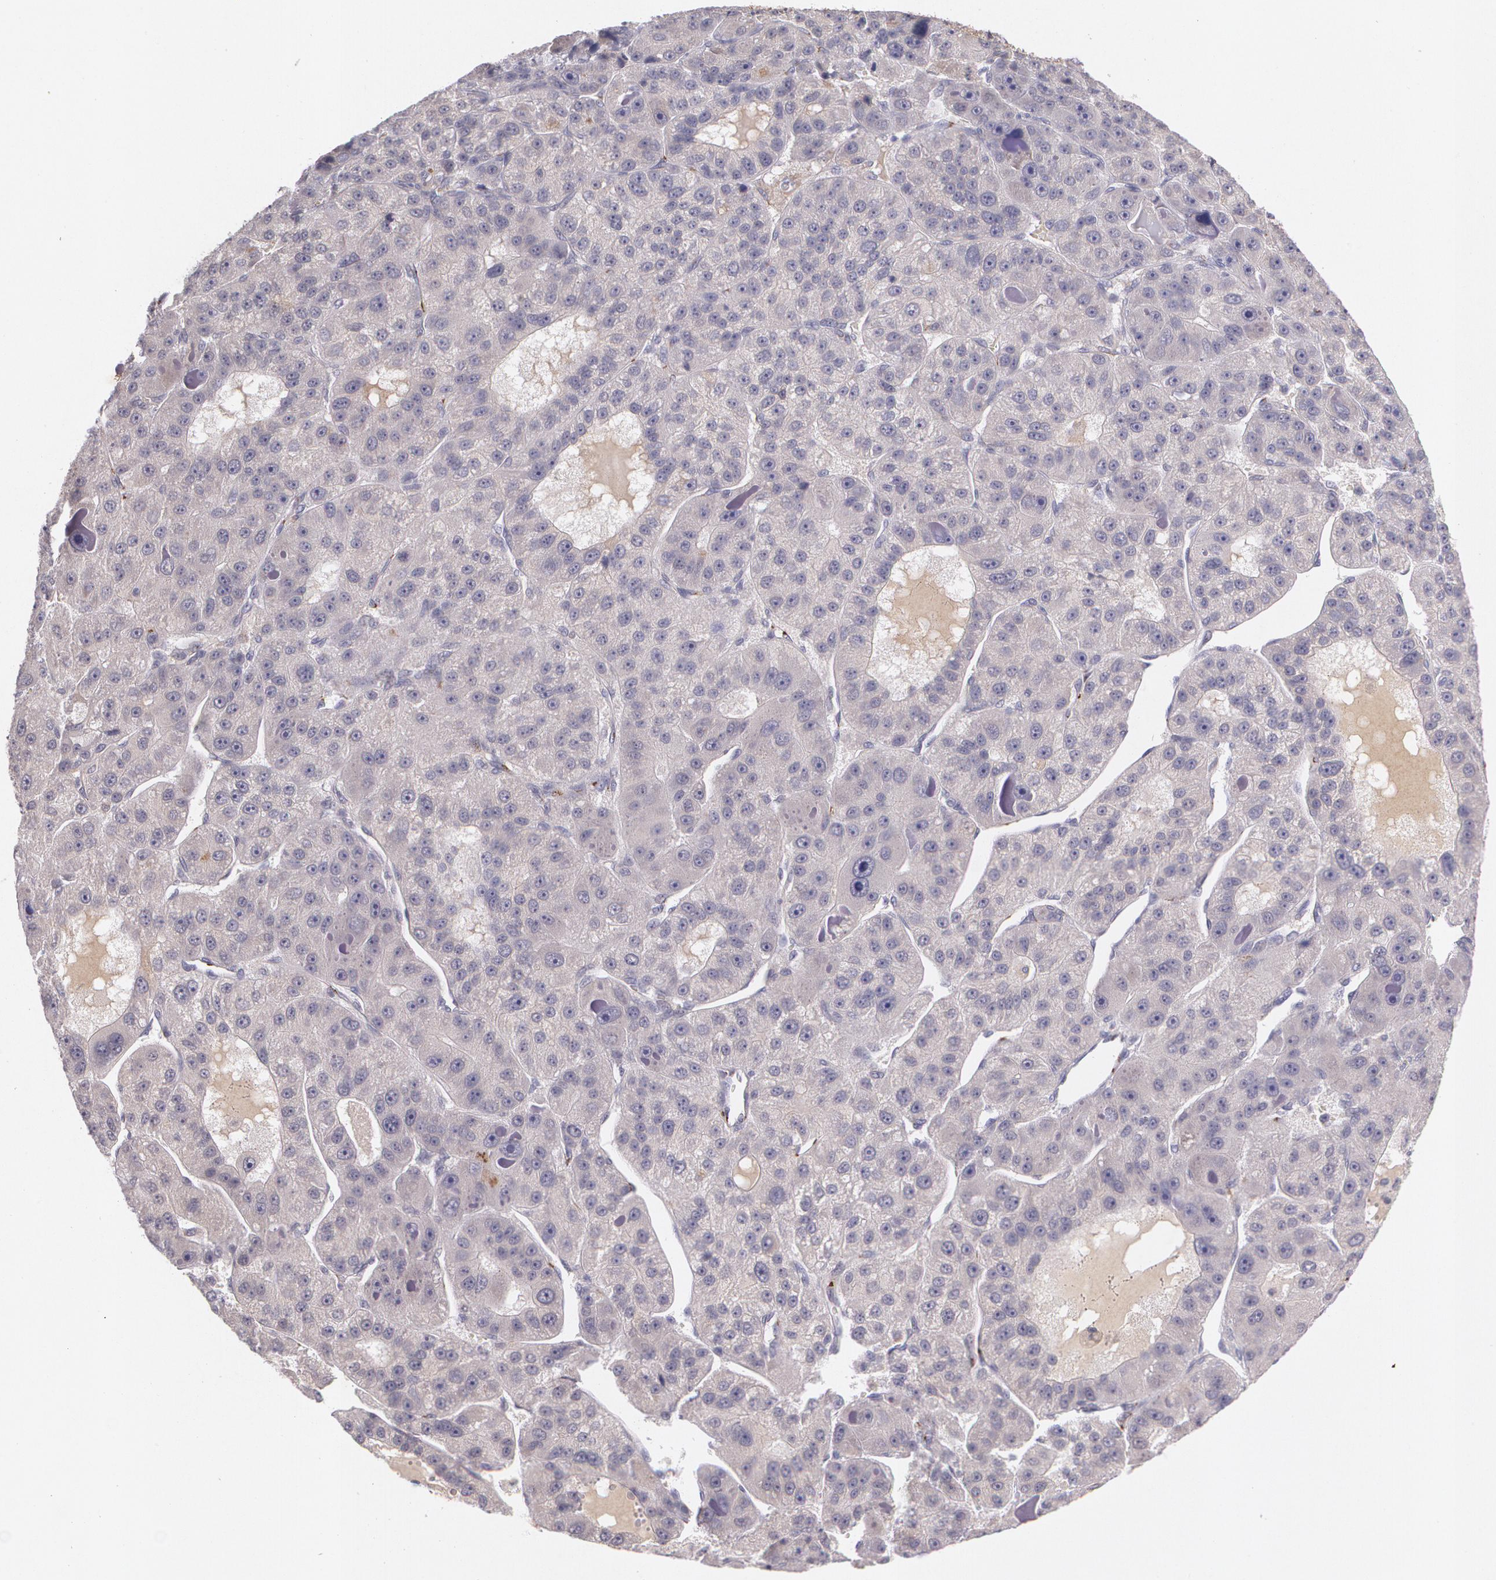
{"staining": {"intensity": "weak", "quantity": ">75%", "location": "cytoplasmic/membranous"}, "tissue": "liver cancer", "cell_type": "Tumor cells", "image_type": "cancer", "snomed": [{"axis": "morphology", "description": "Carcinoma, Hepatocellular, NOS"}, {"axis": "topography", "description": "Liver"}], "caption": "Brown immunohistochemical staining in human liver cancer (hepatocellular carcinoma) exhibits weak cytoplasmic/membranous staining in about >75% of tumor cells.", "gene": "TM4SF1", "patient": {"sex": "male", "age": 76}}